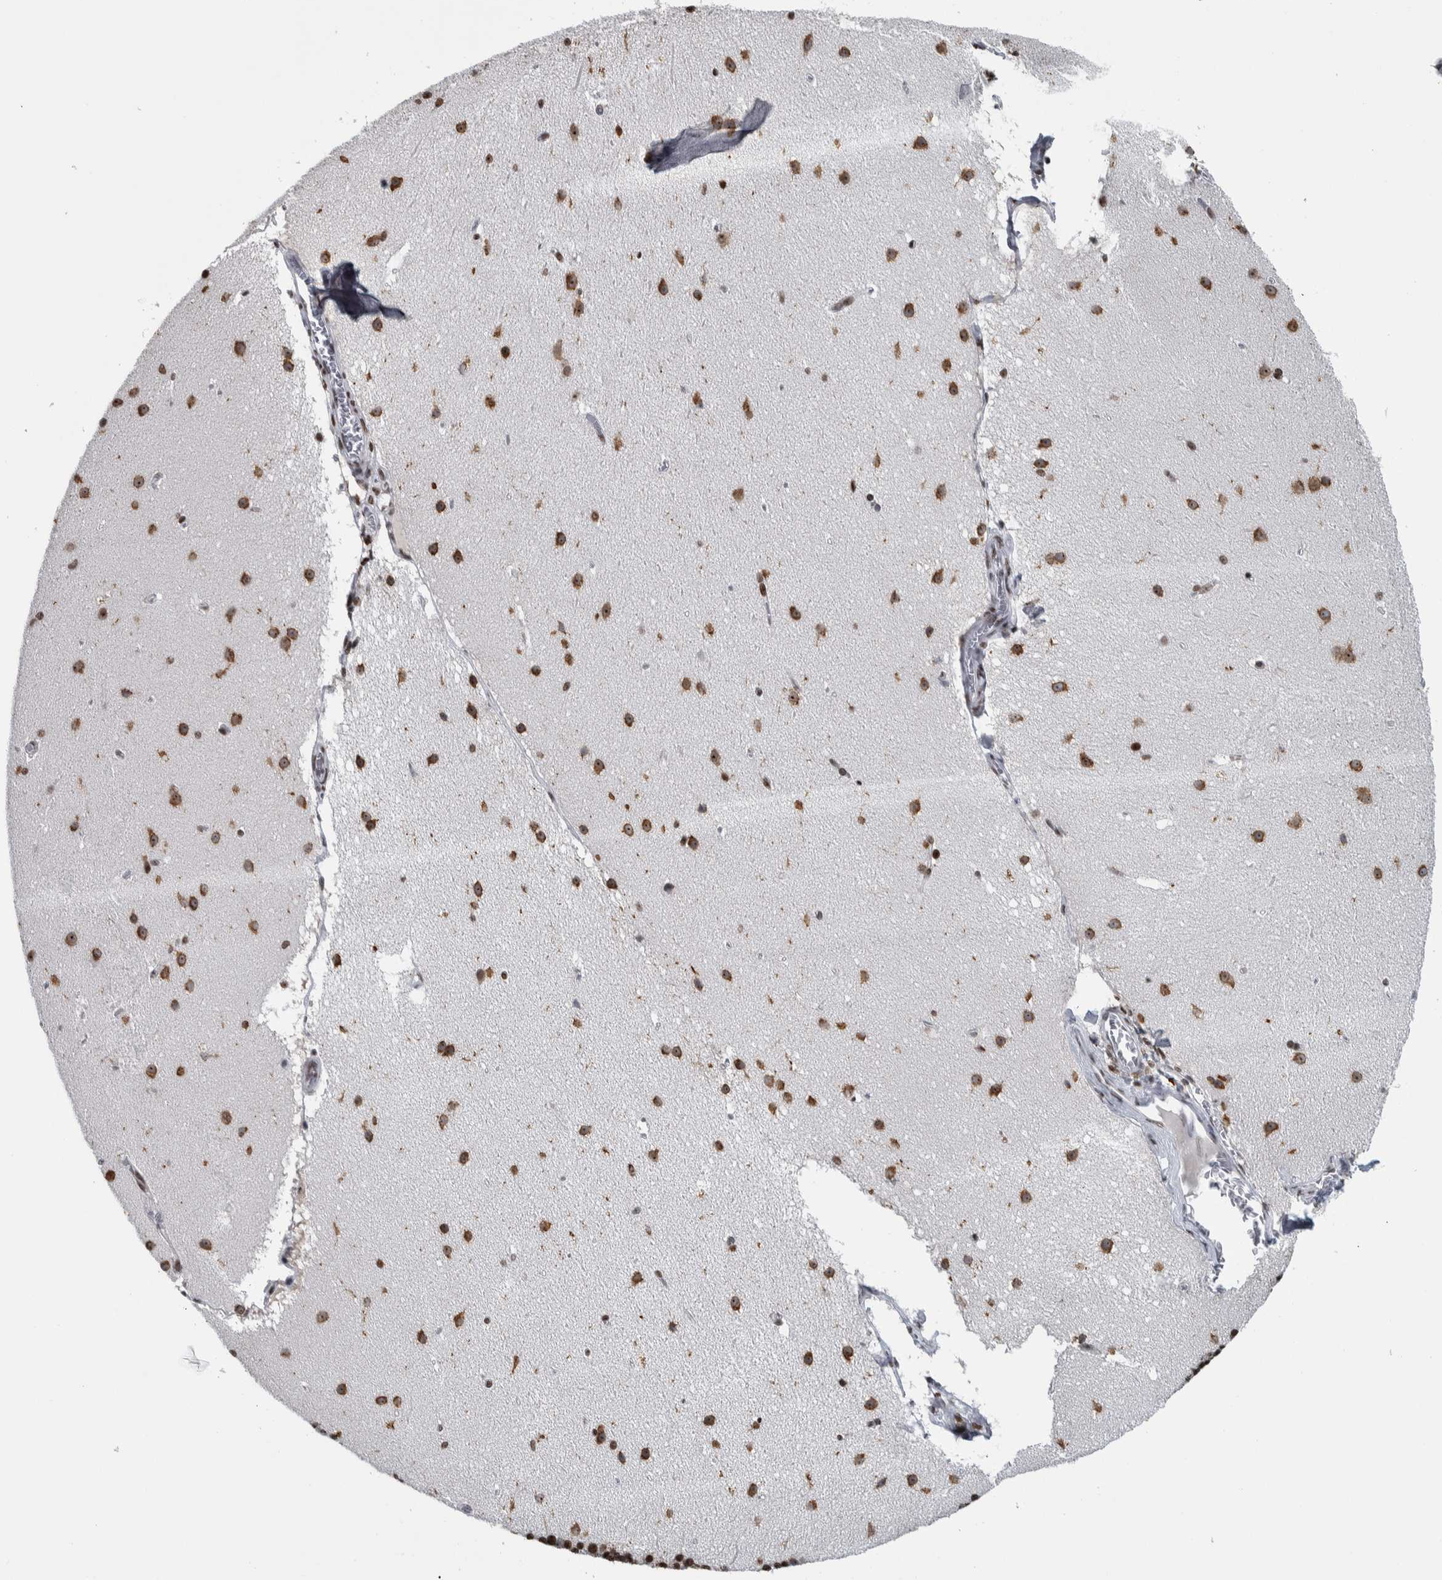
{"staining": {"intensity": "moderate", "quantity": ">75%", "location": "nuclear"}, "tissue": "cerebellum", "cell_type": "Cells in granular layer", "image_type": "normal", "snomed": [{"axis": "morphology", "description": "Normal tissue, NOS"}, {"axis": "topography", "description": "Cerebellum"}], "caption": "Approximately >75% of cells in granular layer in normal human cerebellum display moderate nuclear protein positivity as visualized by brown immunohistochemical staining.", "gene": "TOP2B", "patient": {"sex": "female", "age": 19}}